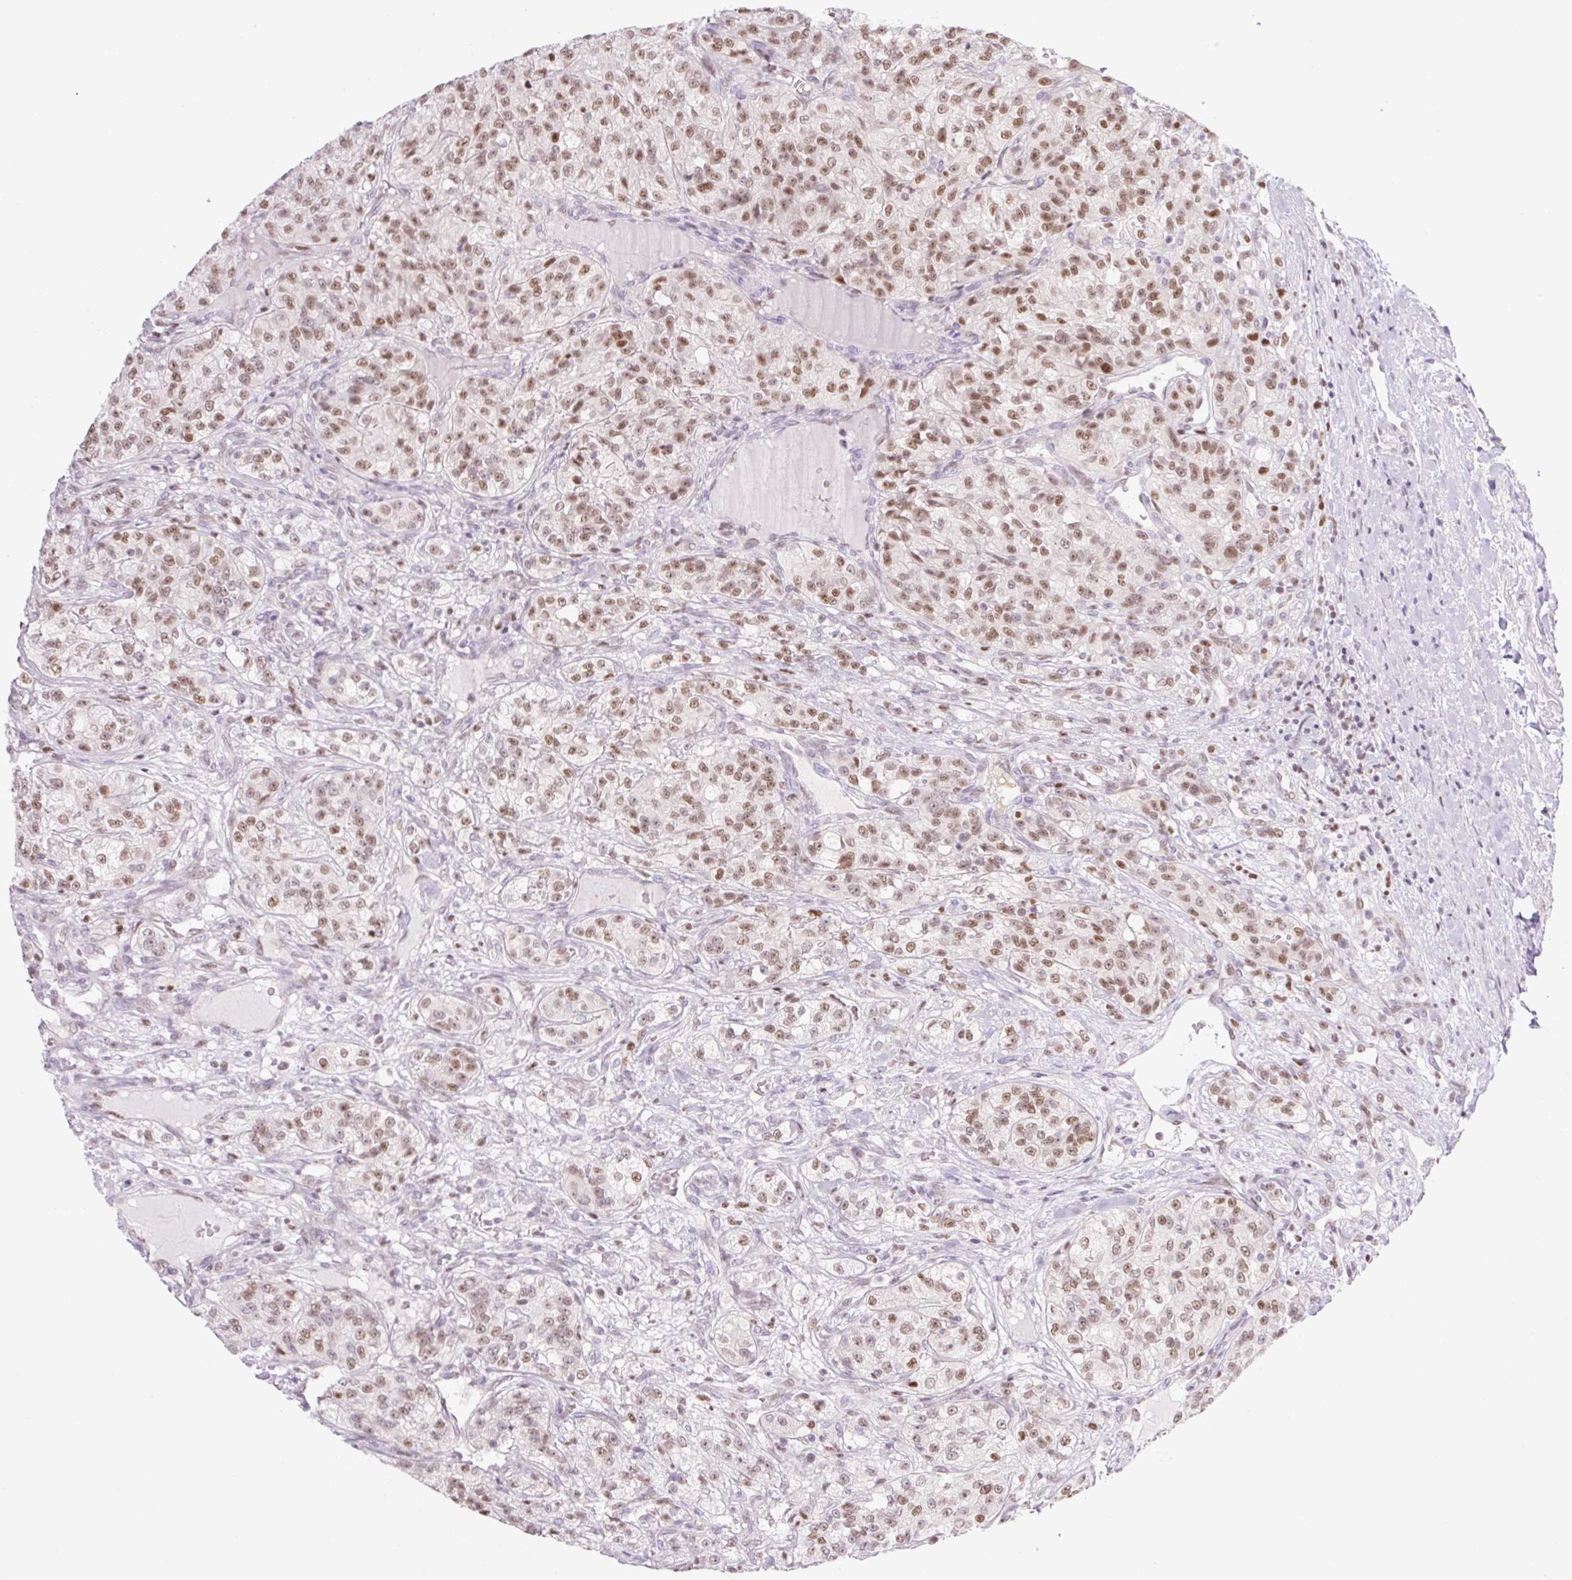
{"staining": {"intensity": "moderate", "quantity": "25%-75%", "location": "nuclear"}, "tissue": "renal cancer", "cell_type": "Tumor cells", "image_type": "cancer", "snomed": [{"axis": "morphology", "description": "Adenocarcinoma, NOS"}, {"axis": "topography", "description": "Kidney"}], "caption": "Immunohistochemistry (IHC) of renal adenocarcinoma shows medium levels of moderate nuclear expression in approximately 25%-75% of tumor cells.", "gene": "TLE3", "patient": {"sex": "female", "age": 63}}